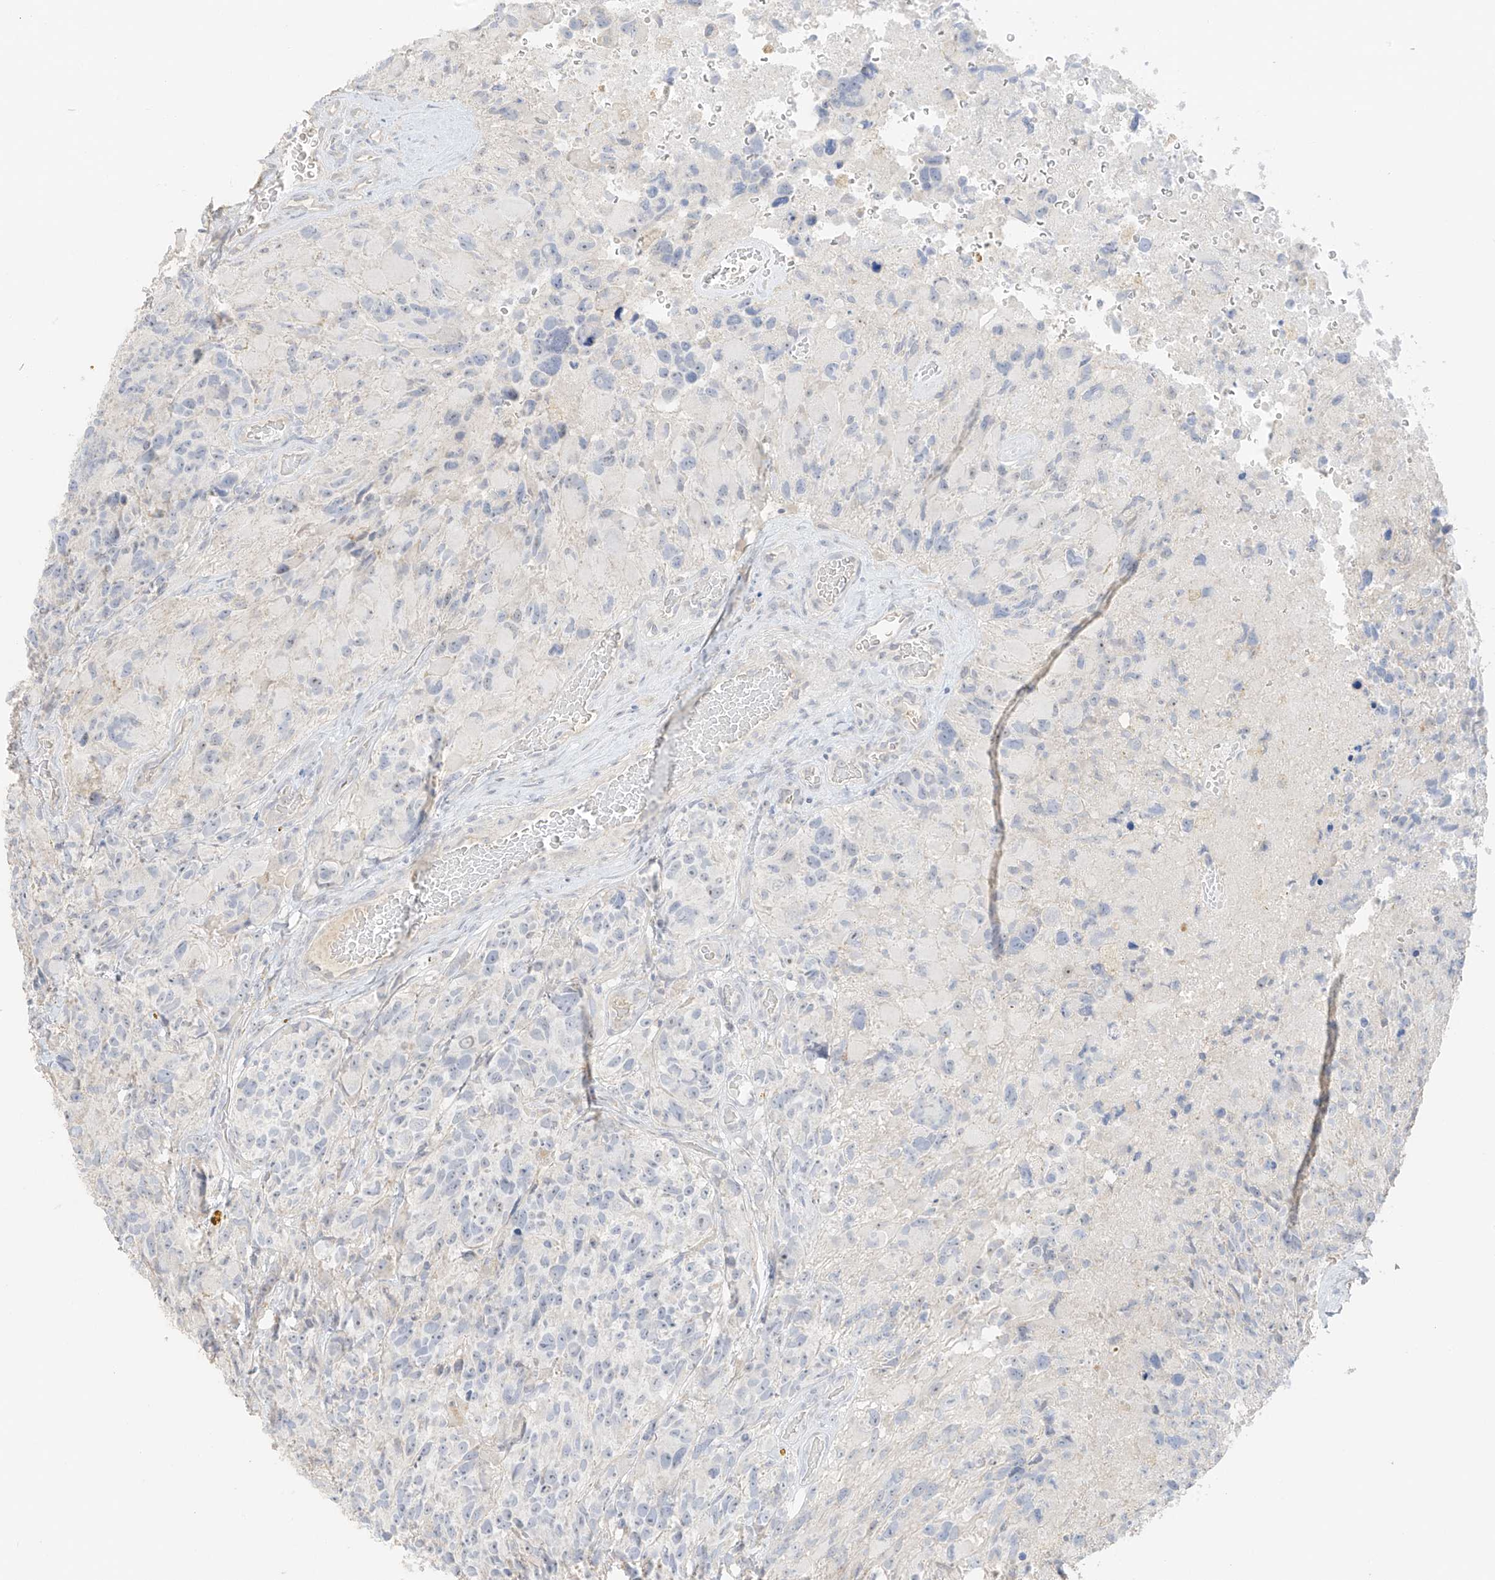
{"staining": {"intensity": "negative", "quantity": "none", "location": "none"}, "tissue": "glioma", "cell_type": "Tumor cells", "image_type": "cancer", "snomed": [{"axis": "morphology", "description": "Glioma, malignant, High grade"}, {"axis": "topography", "description": "Brain"}], "caption": "Immunohistochemistry histopathology image of malignant glioma (high-grade) stained for a protein (brown), which exhibits no expression in tumor cells.", "gene": "ZBTB41", "patient": {"sex": "male", "age": 69}}